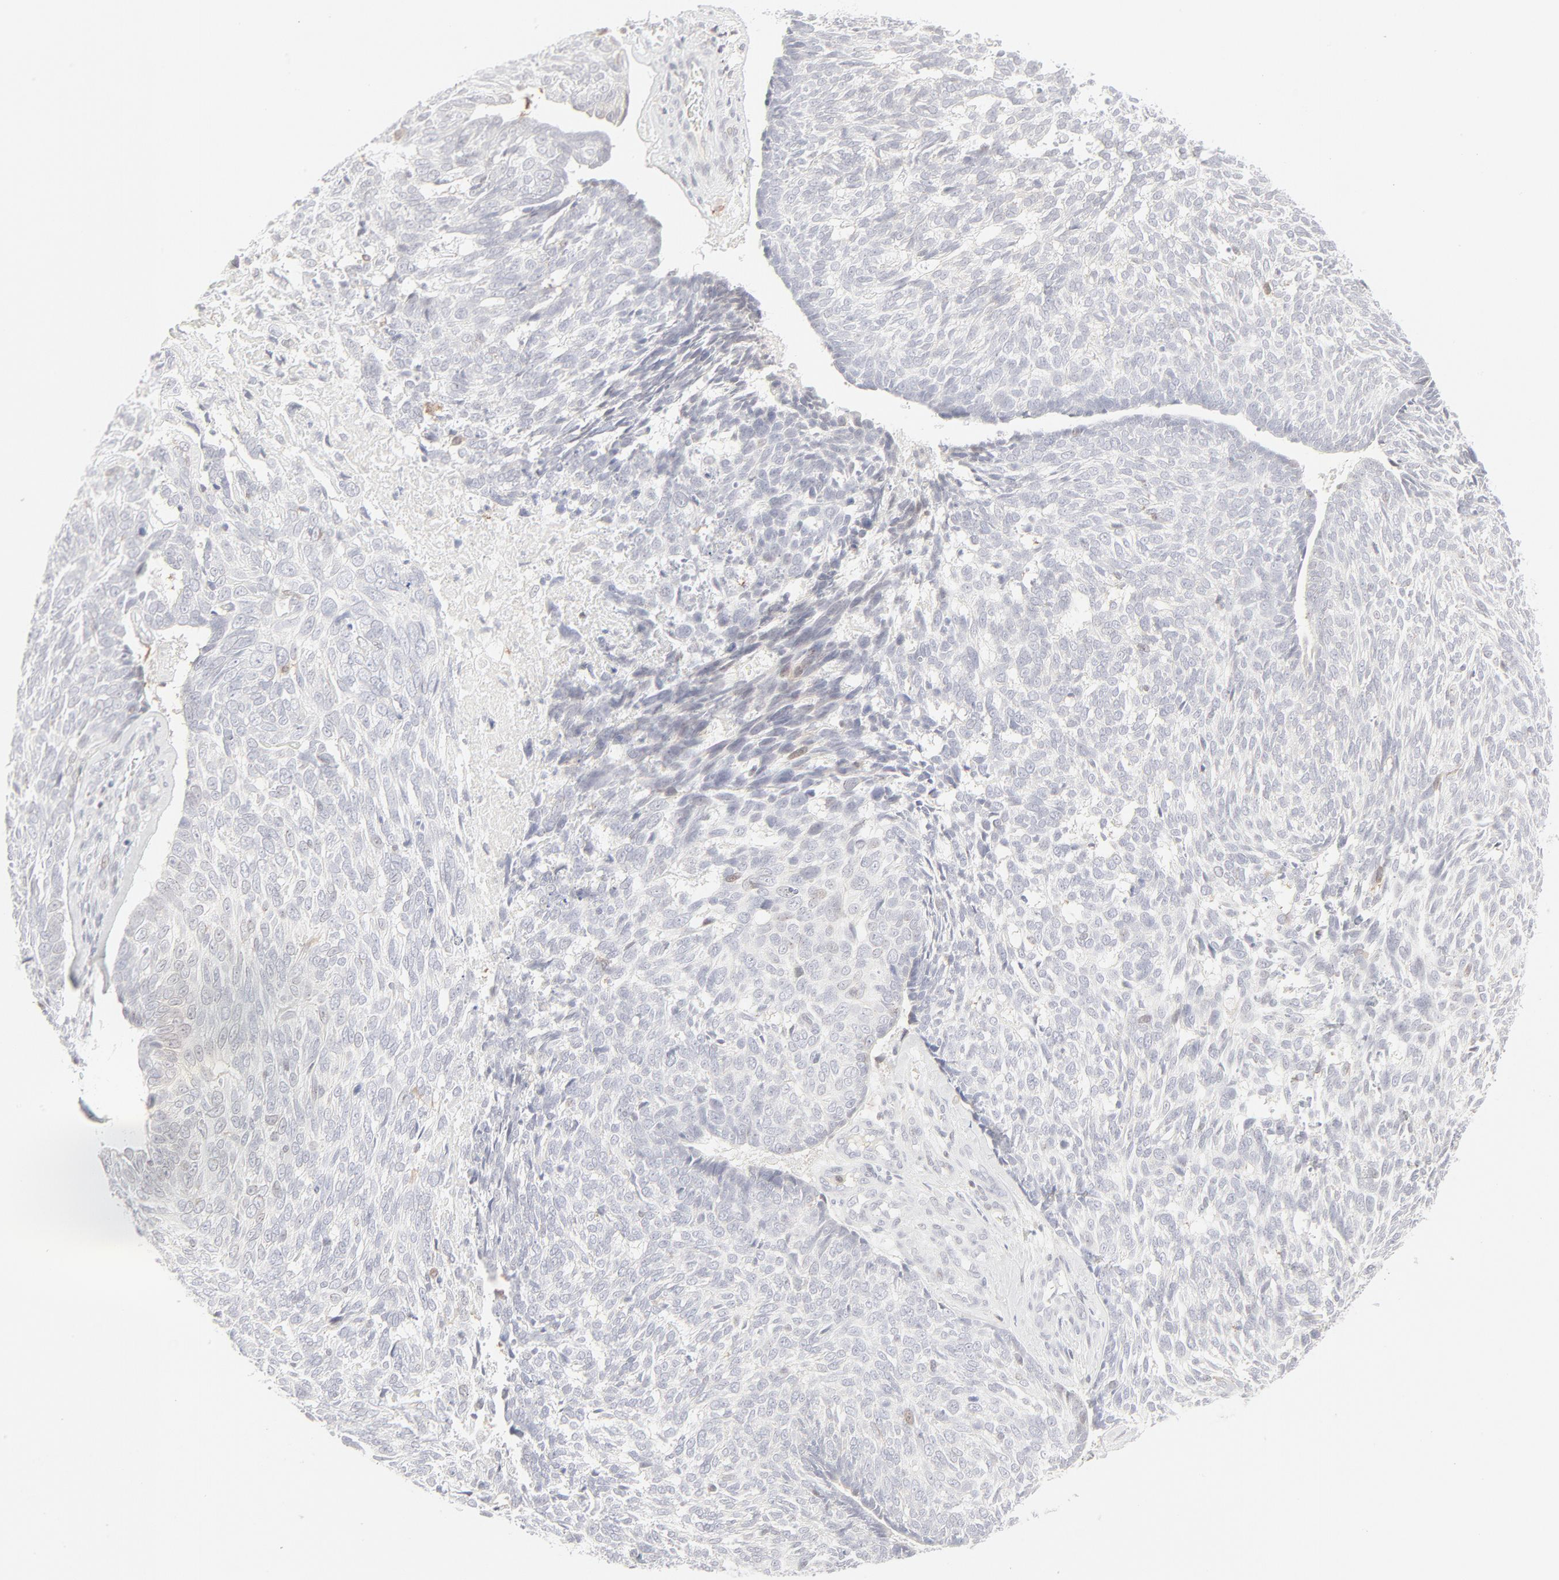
{"staining": {"intensity": "negative", "quantity": "none", "location": "none"}, "tissue": "skin cancer", "cell_type": "Tumor cells", "image_type": "cancer", "snomed": [{"axis": "morphology", "description": "Basal cell carcinoma"}, {"axis": "topography", "description": "Skin"}], "caption": "DAB immunohistochemical staining of skin cancer reveals no significant staining in tumor cells.", "gene": "PRKCB", "patient": {"sex": "male", "age": 72}}